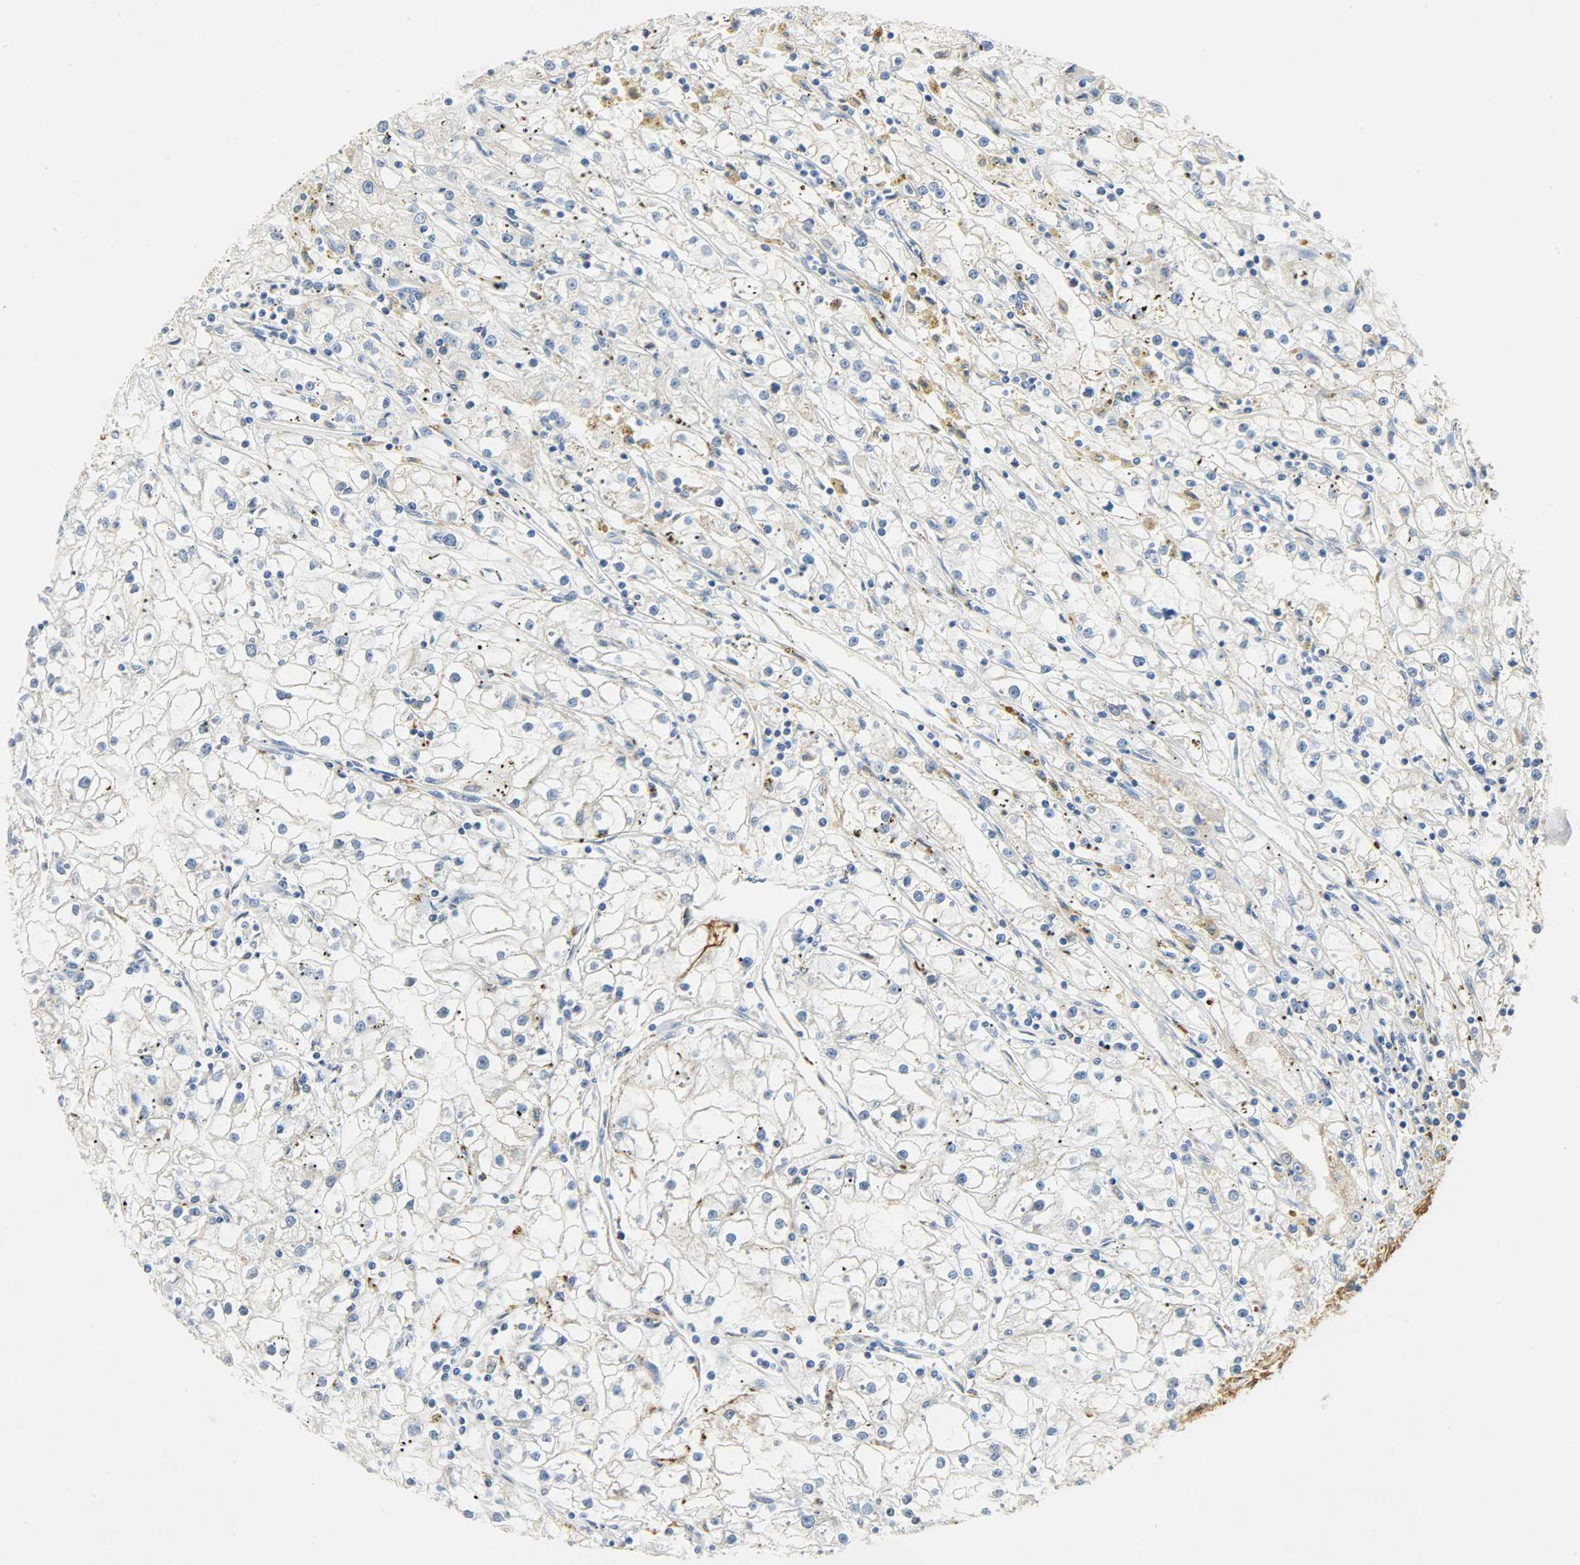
{"staining": {"intensity": "weak", "quantity": "<25%", "location": "cytoplasmic/membranous"}, "tissue": "renal cancer", "cell_type": "Tumor cells", "image_type": "cancer", "snomed": [{"axis": "morphology", "description": "Adenocarcinoma, NOS"}, {"axis": "topography", "description": "Kidney"}], "caption": "Immunohistochemical staining of renal adenocarcinoma demonstrates no significant positivity in tumor cells.", "gene": "CRP", "patient": {"sex": "male", "age": 56}}